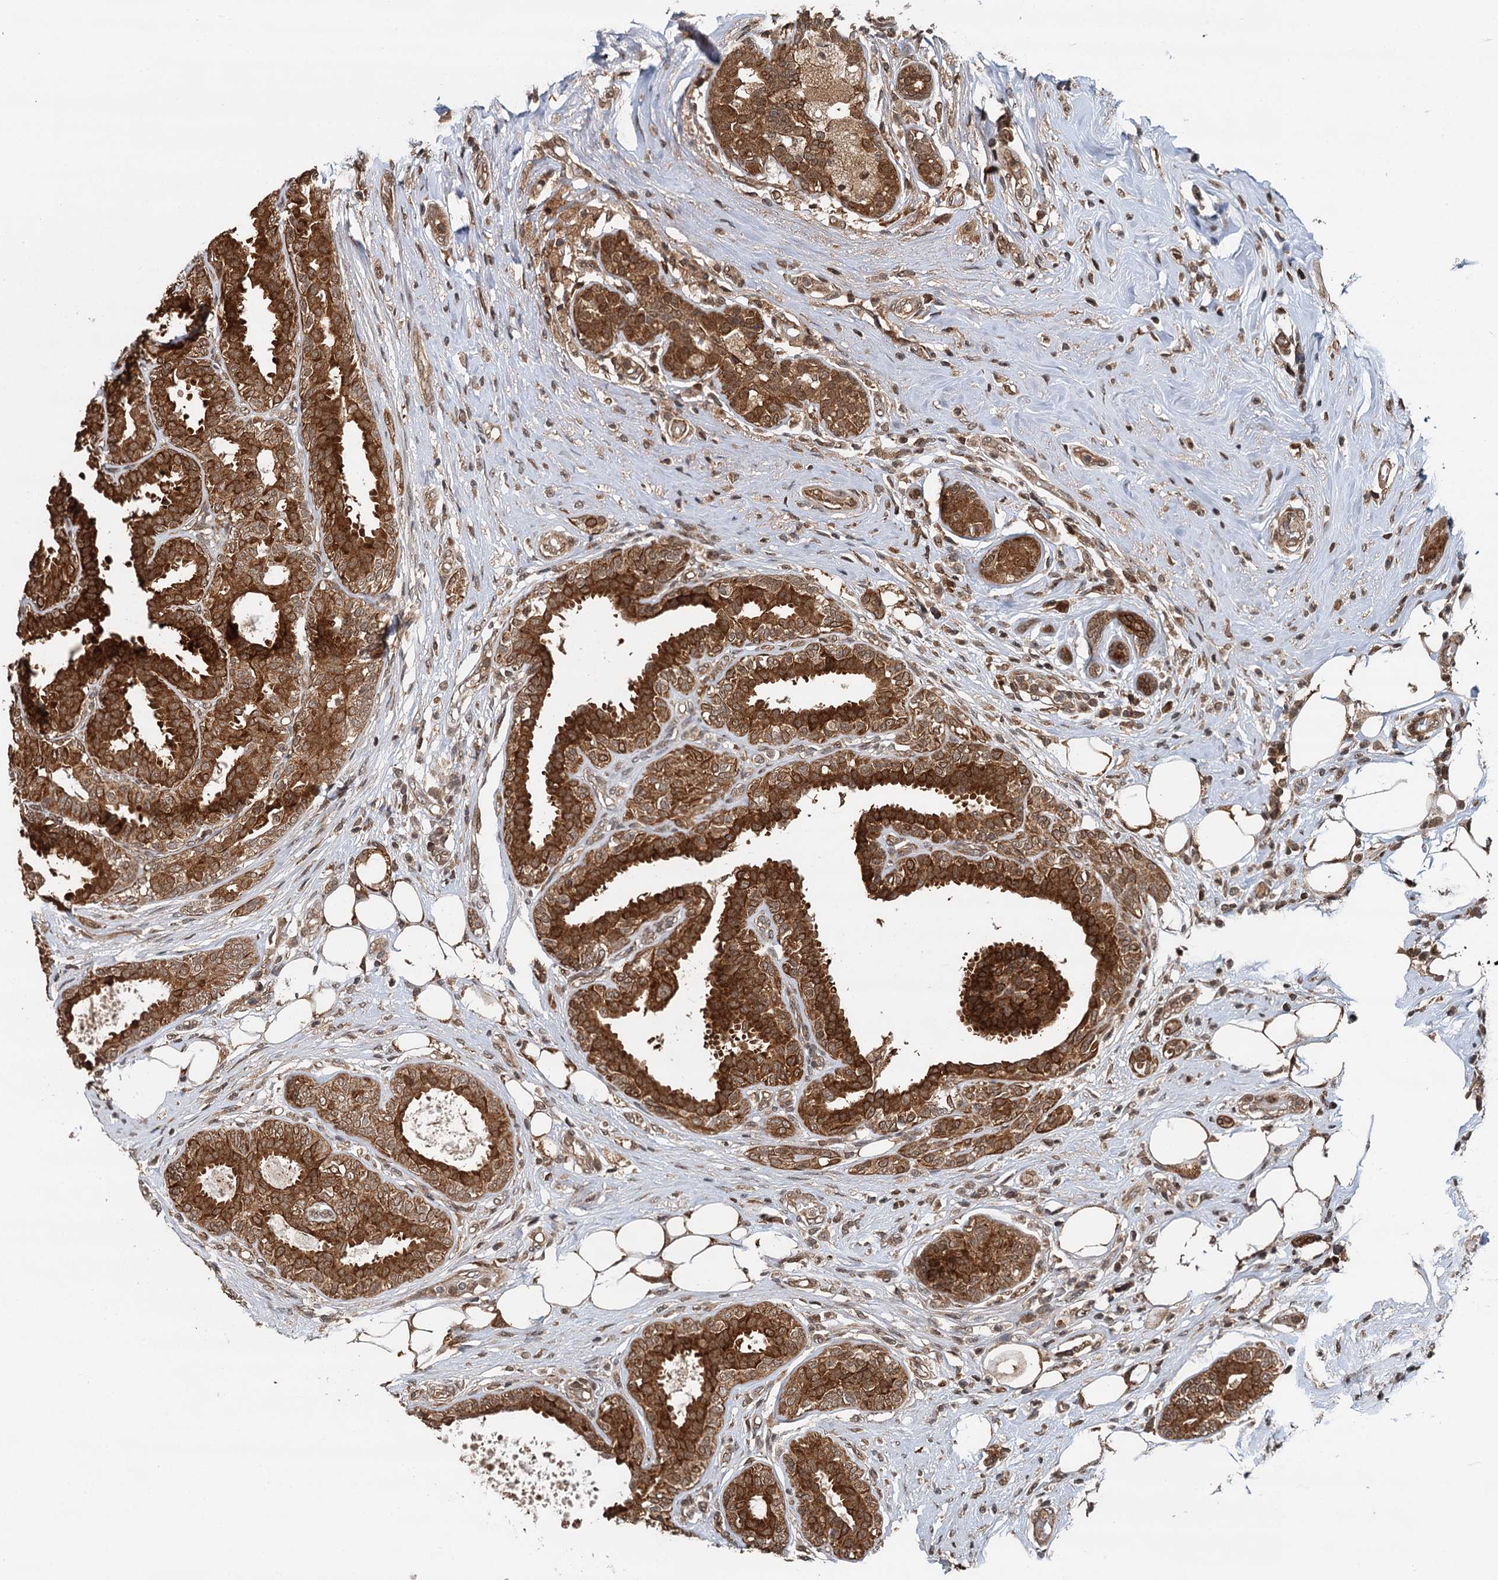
{"staining": {"intensity": "strong", "quantity": ">75%", "location": "cytoplasmic/membranous"}, "tissue": "breast cancer", "cell_type": "Tumor cells", "image_type": "cancer", "snomed": [{"axis": "morphology", "description": "Lobular carcinoma"}, {"axis": "topography", "description": "Breast"}], "caption": "High-power microscopy captured an IHC micrograph of breast cancer (lobular carcinoma), revealing strong cytoplasmic/membranous positivity in about >75% of tumor cells.", "gene": "STUB1", "patient": {"sex": "female", "age": 51}}